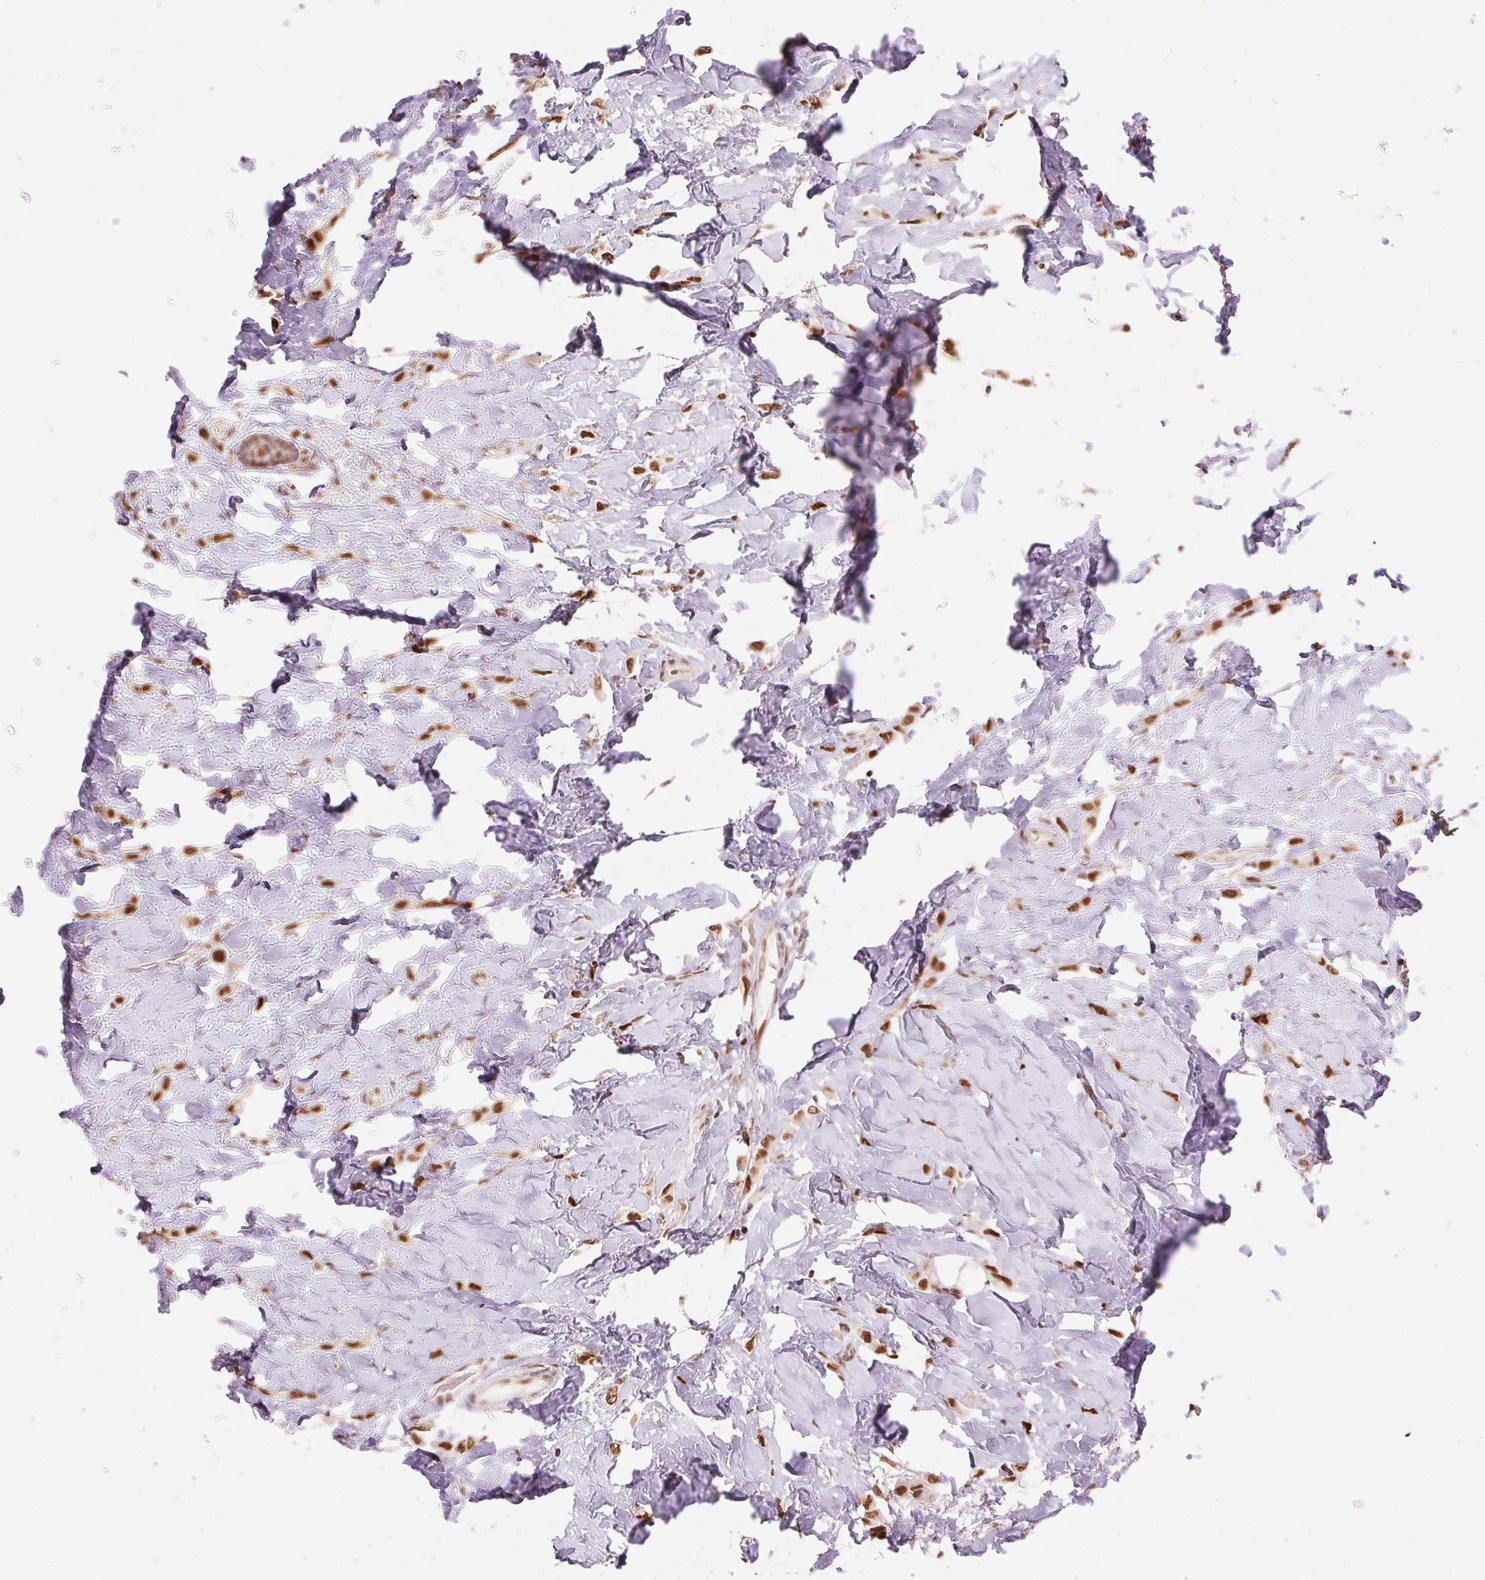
{"staining": {"intensity": "moderate", "quantity": ">75%", "location": "nuclear"}, "tissue": "breast cancer", "cell_type": "Tumor cells", "image_type": "cancer", "snomed": [{"axis": "morphology", "description": "Lobular carcinoma"}, {"axis": "topography", "description": "Breast"}], "caption": "Breast cancer stained for a protein exhibits moderate nuclear positivity in tumor cells.", "gene": "RAD23A", "patient": {"sex": "female", "age": 66}}